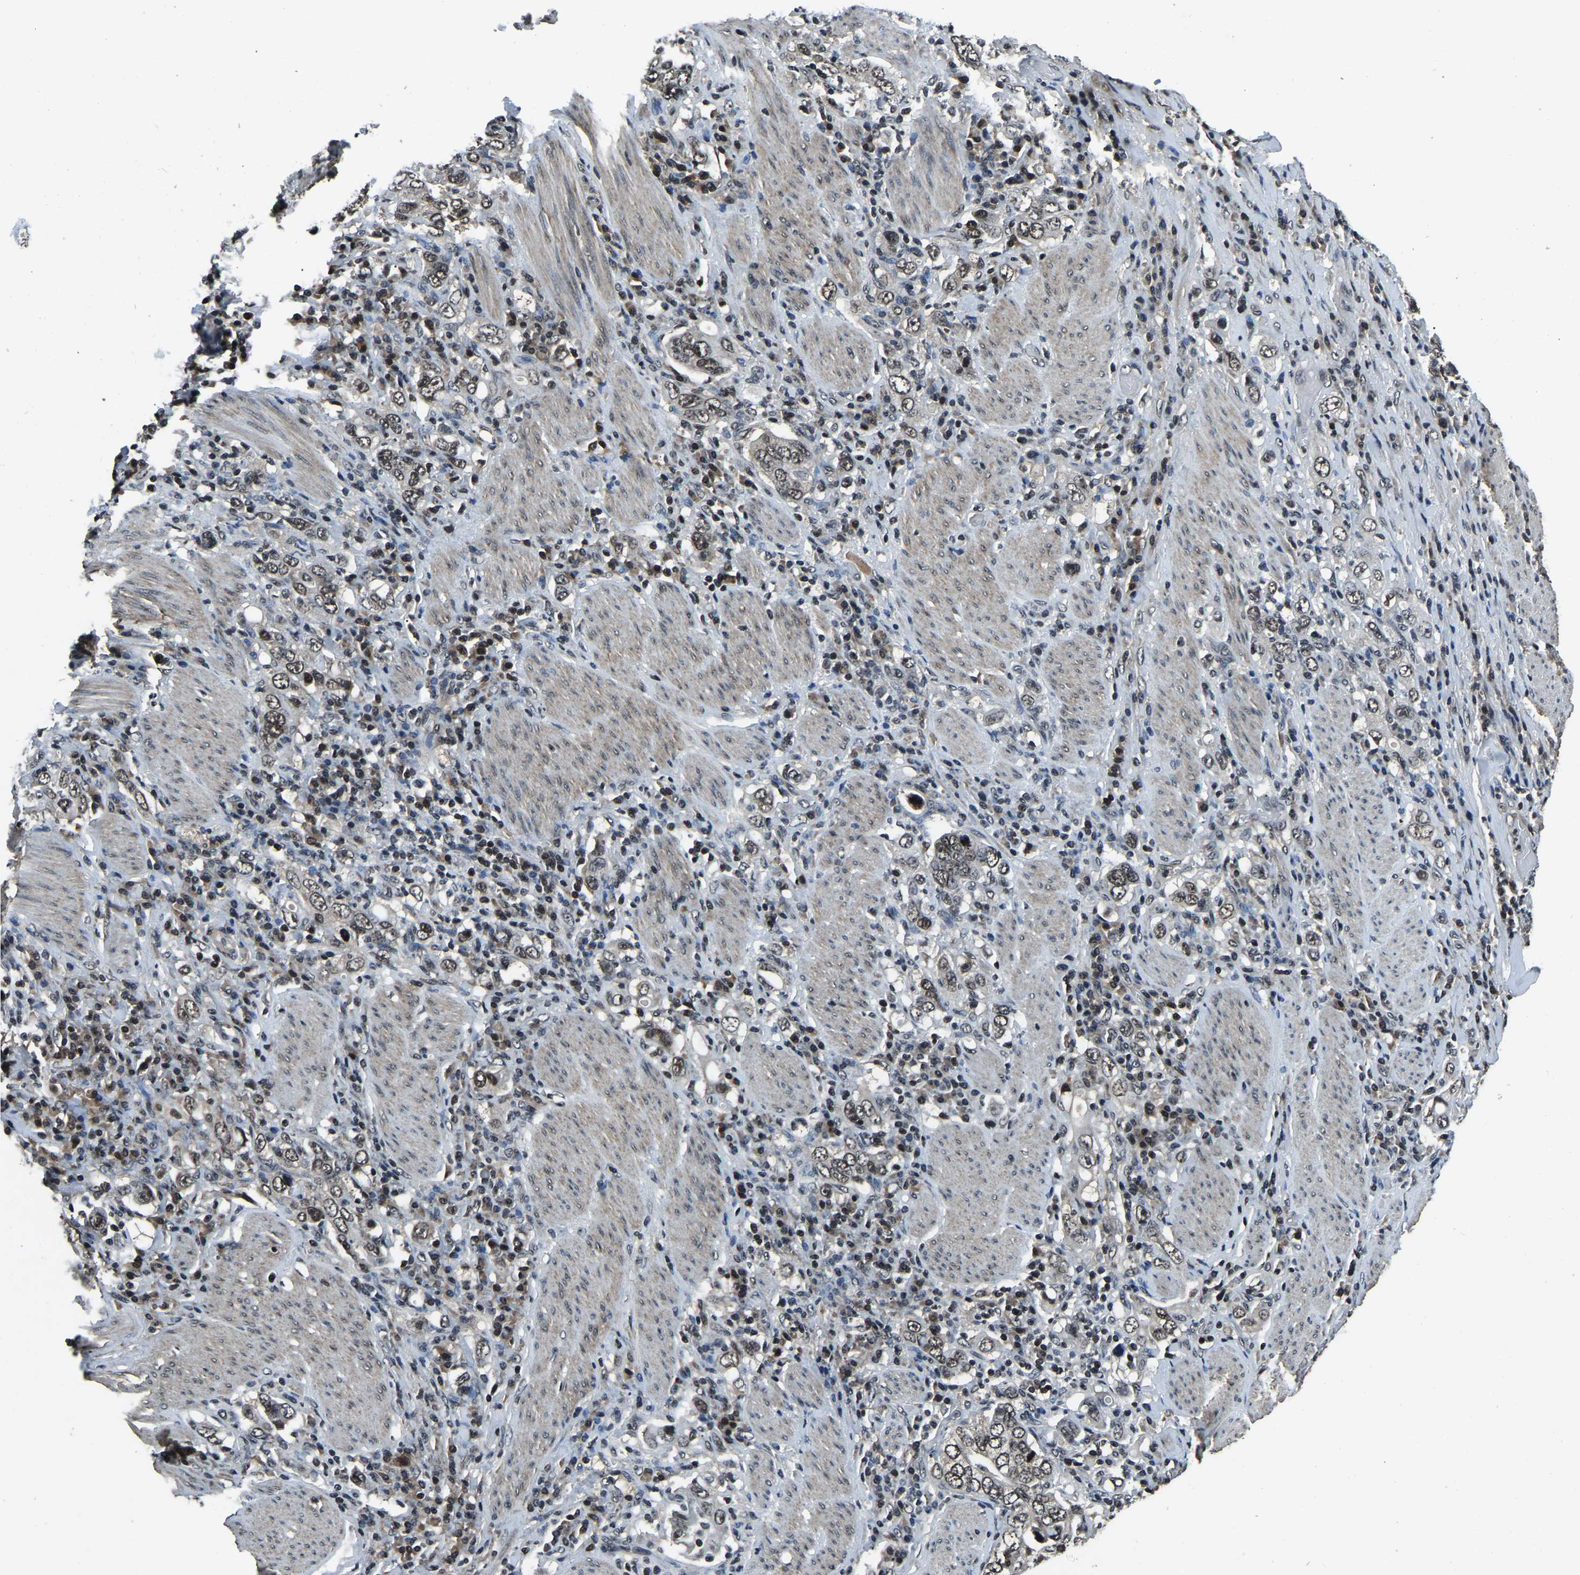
{"staining": {"intensity": "weak", "quantity": ">75%", "location": "nuclear"}, "tissue": "stomach cancer", "cell_type": "Tumor cells", "image_type": "cancer", "snomed": [{"axis": "morphology", "description": "Adenocarcinoma, NOS"}, {"axis": "topography", "description": "Stomach, upper"}], "caption": "Immunohistochemistry (IHC) of human stomach cancer reveals low levels of weak nuclear expression in about >75% of tumor cells. (DAB IHC, brown staining for protein, blue staining for nuclei).", "gene": "ANKIB1", "patient": {"sex": "male", "age": 62}}